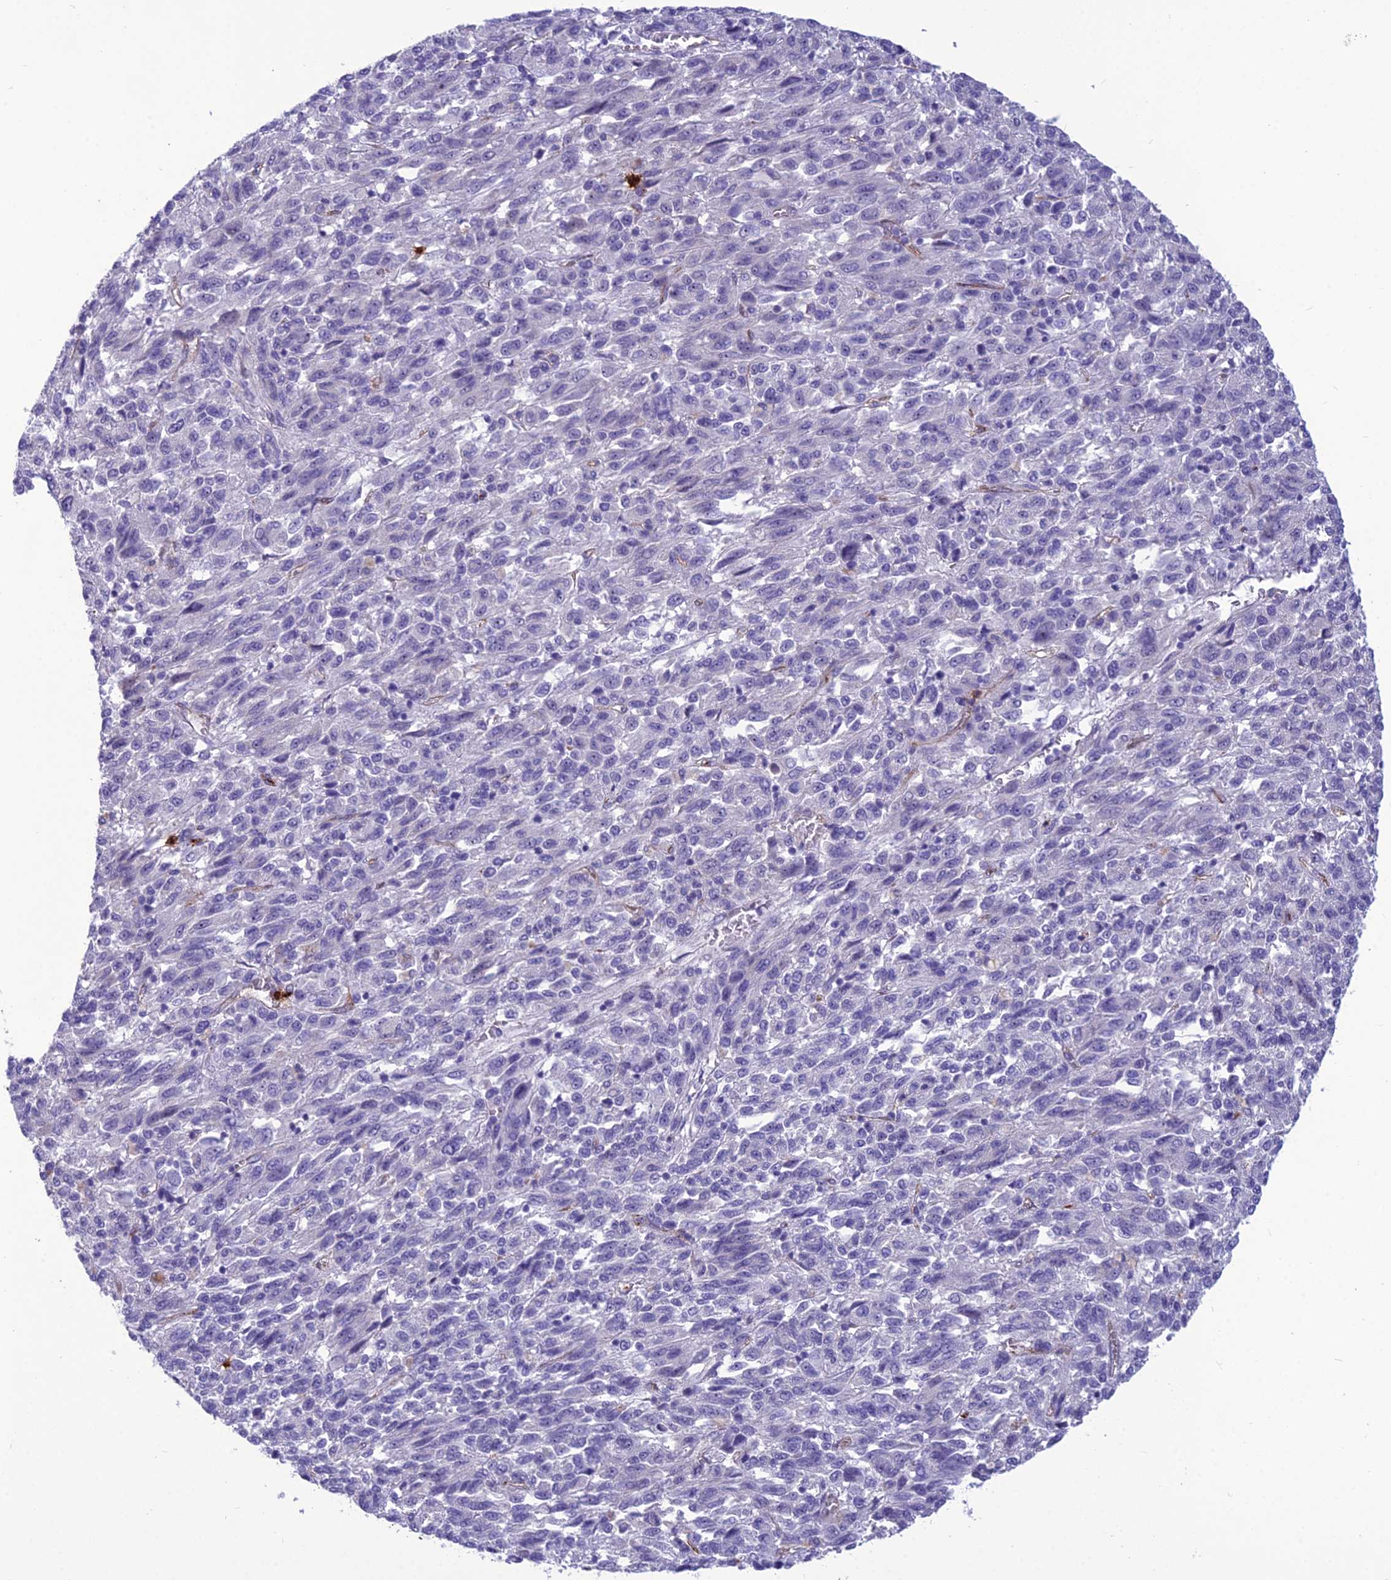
{"staining": {"intensity": "negative", "quantity": "none", "location": "none"}, "tissue": "melanoma", "cell_type": "Tumor cells", "image_type": "cancer", "snomed": [{"axis": "morphology", "description": "Malignant melanoma, Metastatic site"}, {"axis": "topography", "description": "Lung"}], "caption": "Immunohistochemical staining of melanoma demonstrates no significant expression in tumor cells.", "gene": "BBS7", "patient": {"sex": "male", "age": 64}}